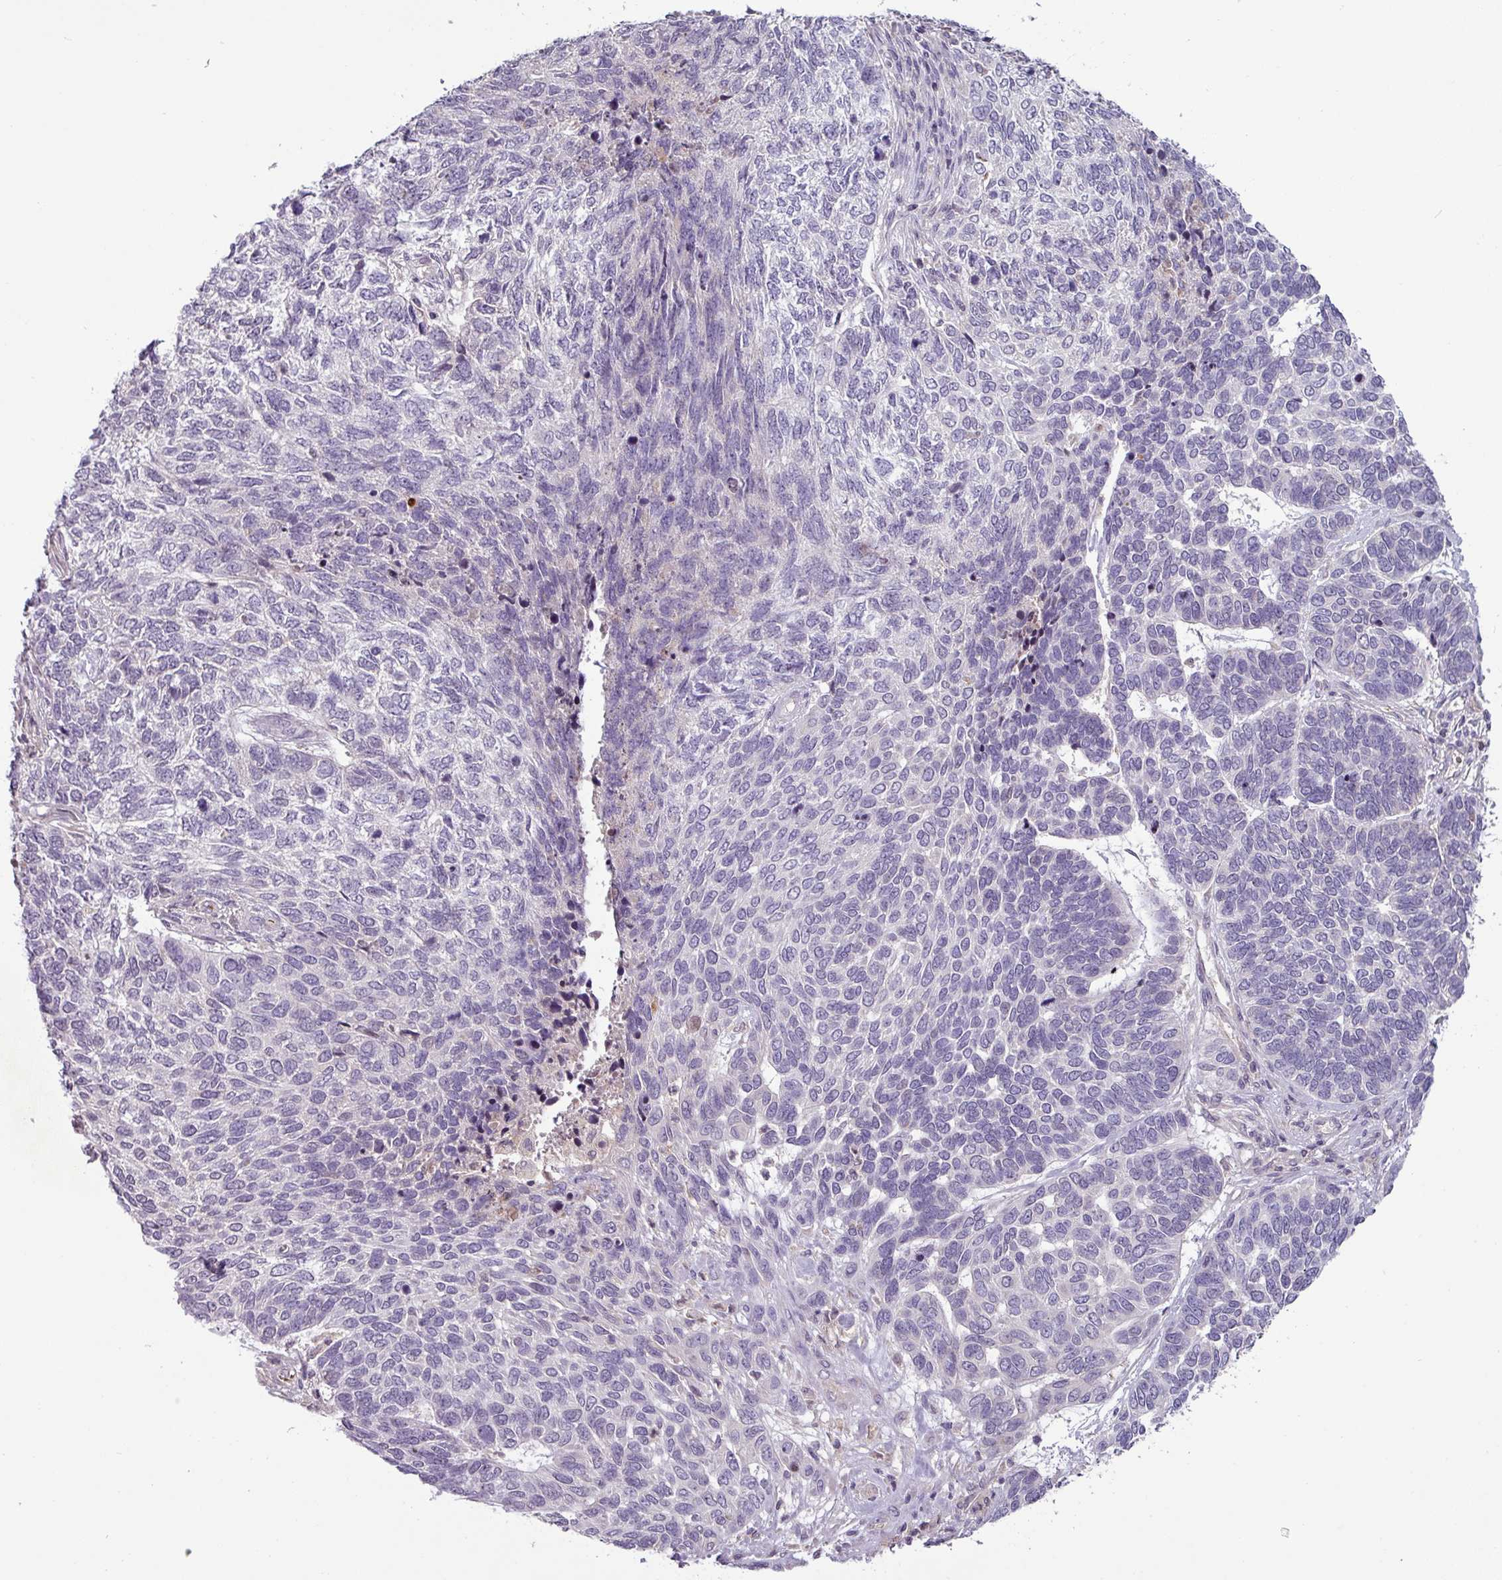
{"staining": {"intensity": "negative", "quantity": "none", "location": "none"}, "tissue": "skin cancer", "cell_type": "Tumor cells", "image_type": "cancer", "snomed": [{"axis": "morphology", "description": "Basal cell carcinoma"}, {"axis": "topography", "description": "Skin"}], "caption": "Basal cell carcinoma (skin) was stained to show a protein in brown. There is no significant positivity in tumor cells.", "gene": "SLC5A10", "patient": {"sex": "female", "age": 65}}